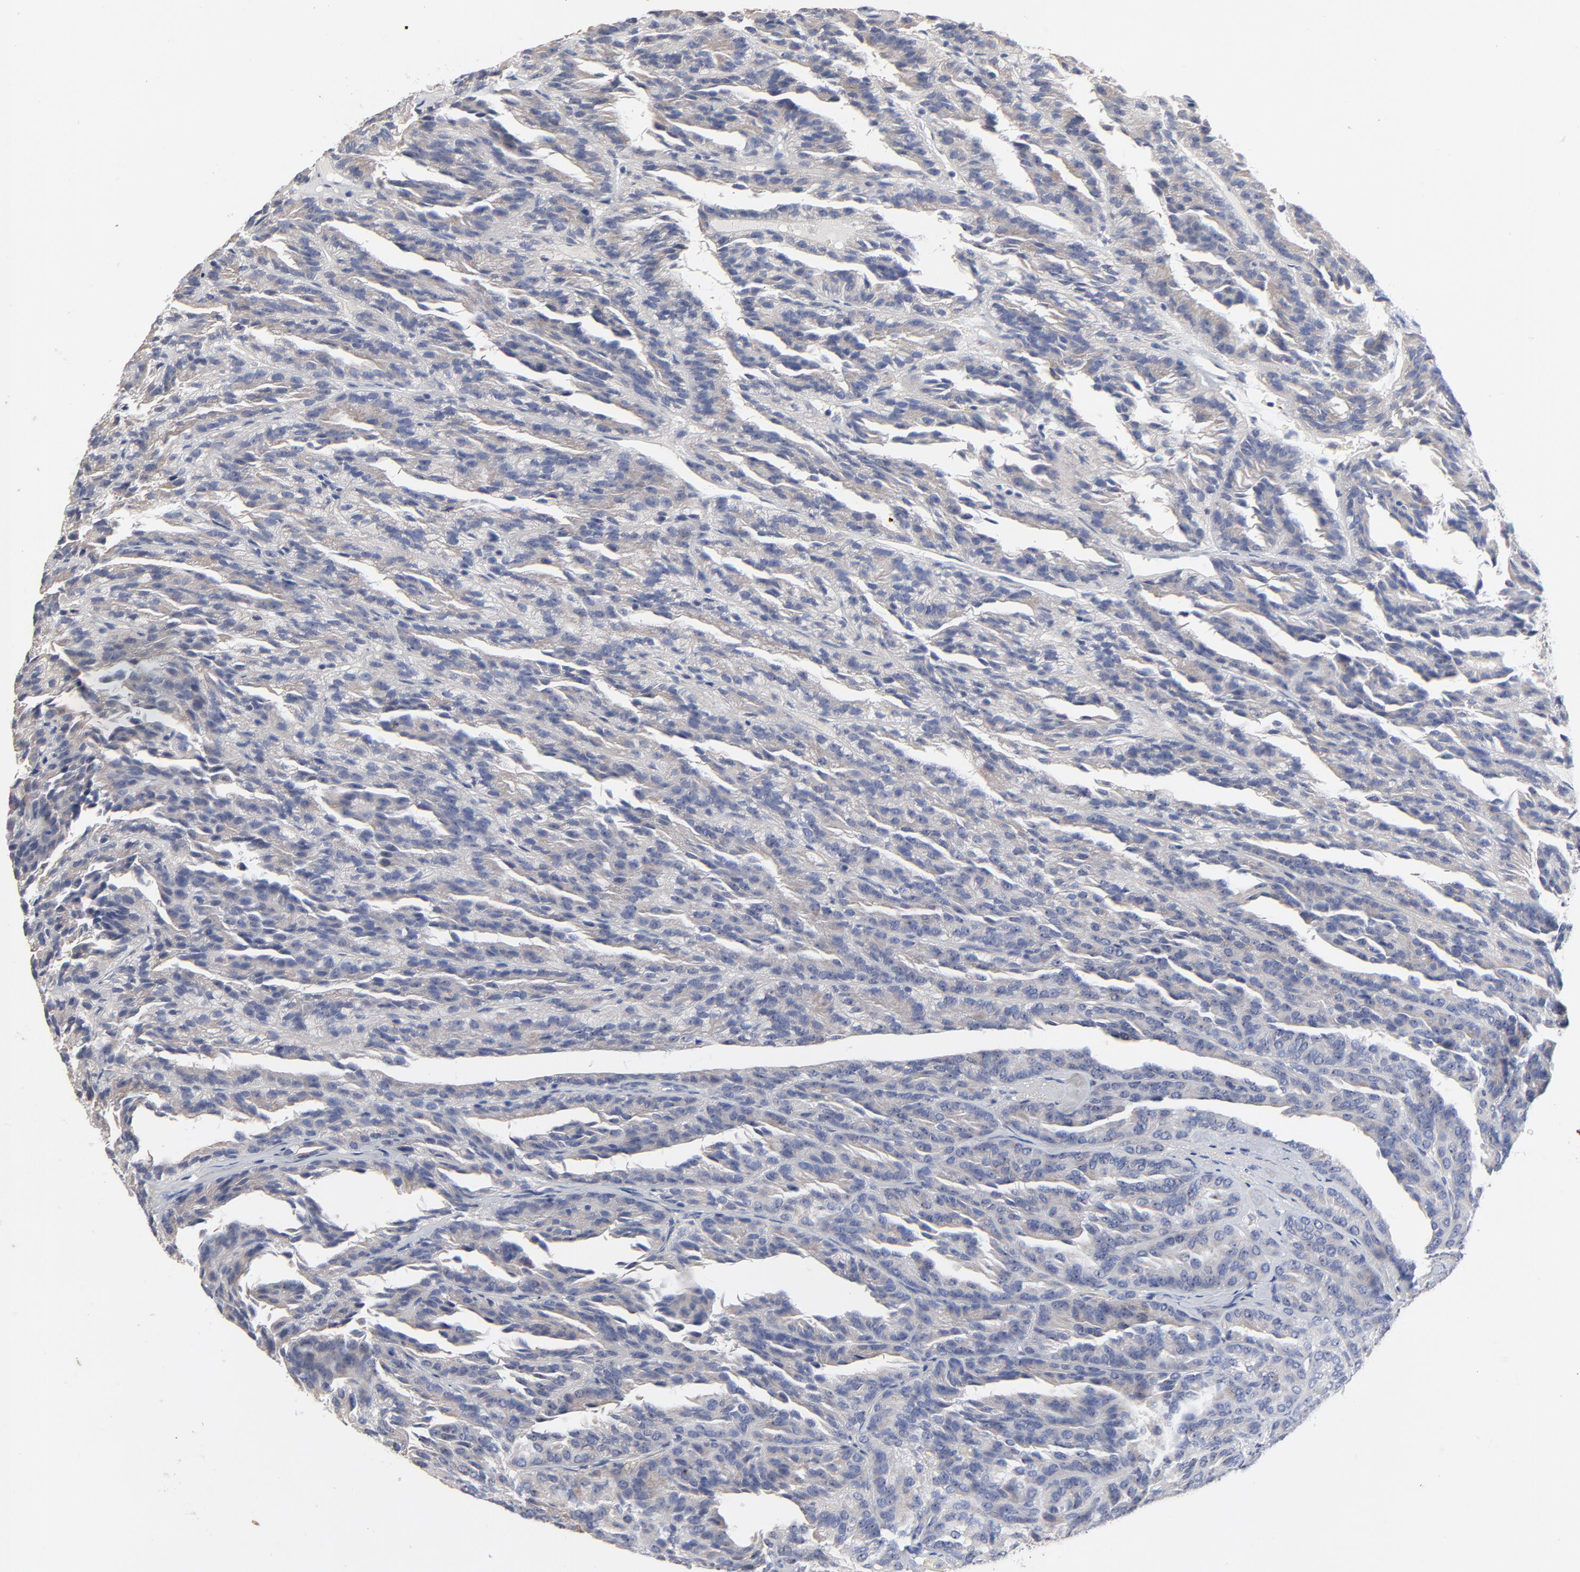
{"staining": {"intensity": "weak", "quantity": "25%-75%", "location": "cytoplasmic/membranous"}, "tissue": "renal cancer", "cell_type": "Tumor cells", "image_type": "cancer", "snomed": [{"axis": "morphology", "description": "Adenocarcinoma, NOS"}, {"axis": "topography", "description": "Kidney"}], "caption": "A high-resolution image shows immunohistochemistry staining of renal adenocarcinoma, which reveals weak cytoplasmic/membranous positivity in approximately 25%-75% of tumor cells.", "gene": "AADAC", "patient": {"sex": "male", "age": 46}}